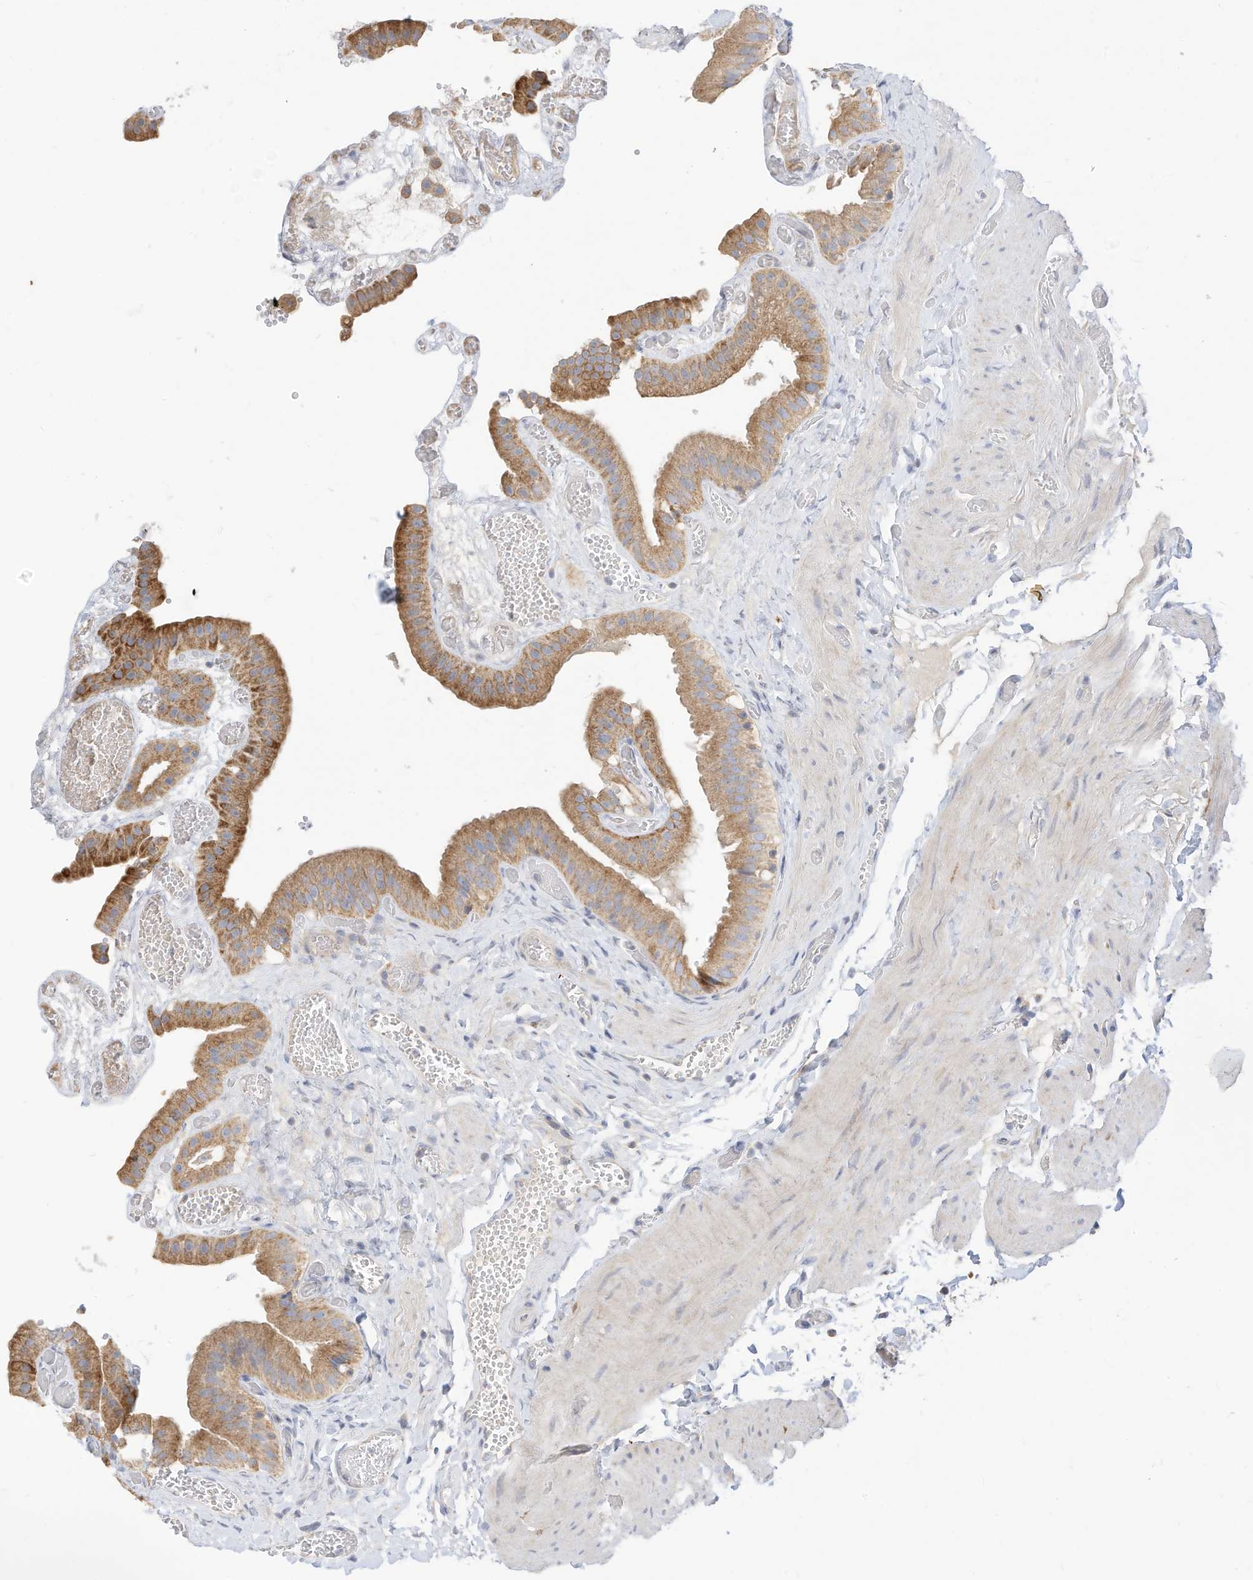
{"staining": {"intensity": "moderate", "quantity": ">75%", "location": "cytoplasmic/membranous"}, "tissue": "gallbladder", "cell_type": "Glandular cells", "image_type": "normal", "snomed": [{"axis": "morphology", "description": "Normal tissue, NOS"}, {"axis": "topography", "description": "Gallbladder"}], "caption": "Moderate cytoplasmic/membranous positivity is identified in approximately >75% of glandular cells in benign gallbladder. (Stains: DAB in brown, nuclei in blue, Microscopy: brightfield microscopy at high magnification).", "gene": "RHOH", "patient": {"sex": "female", "age": 64}}